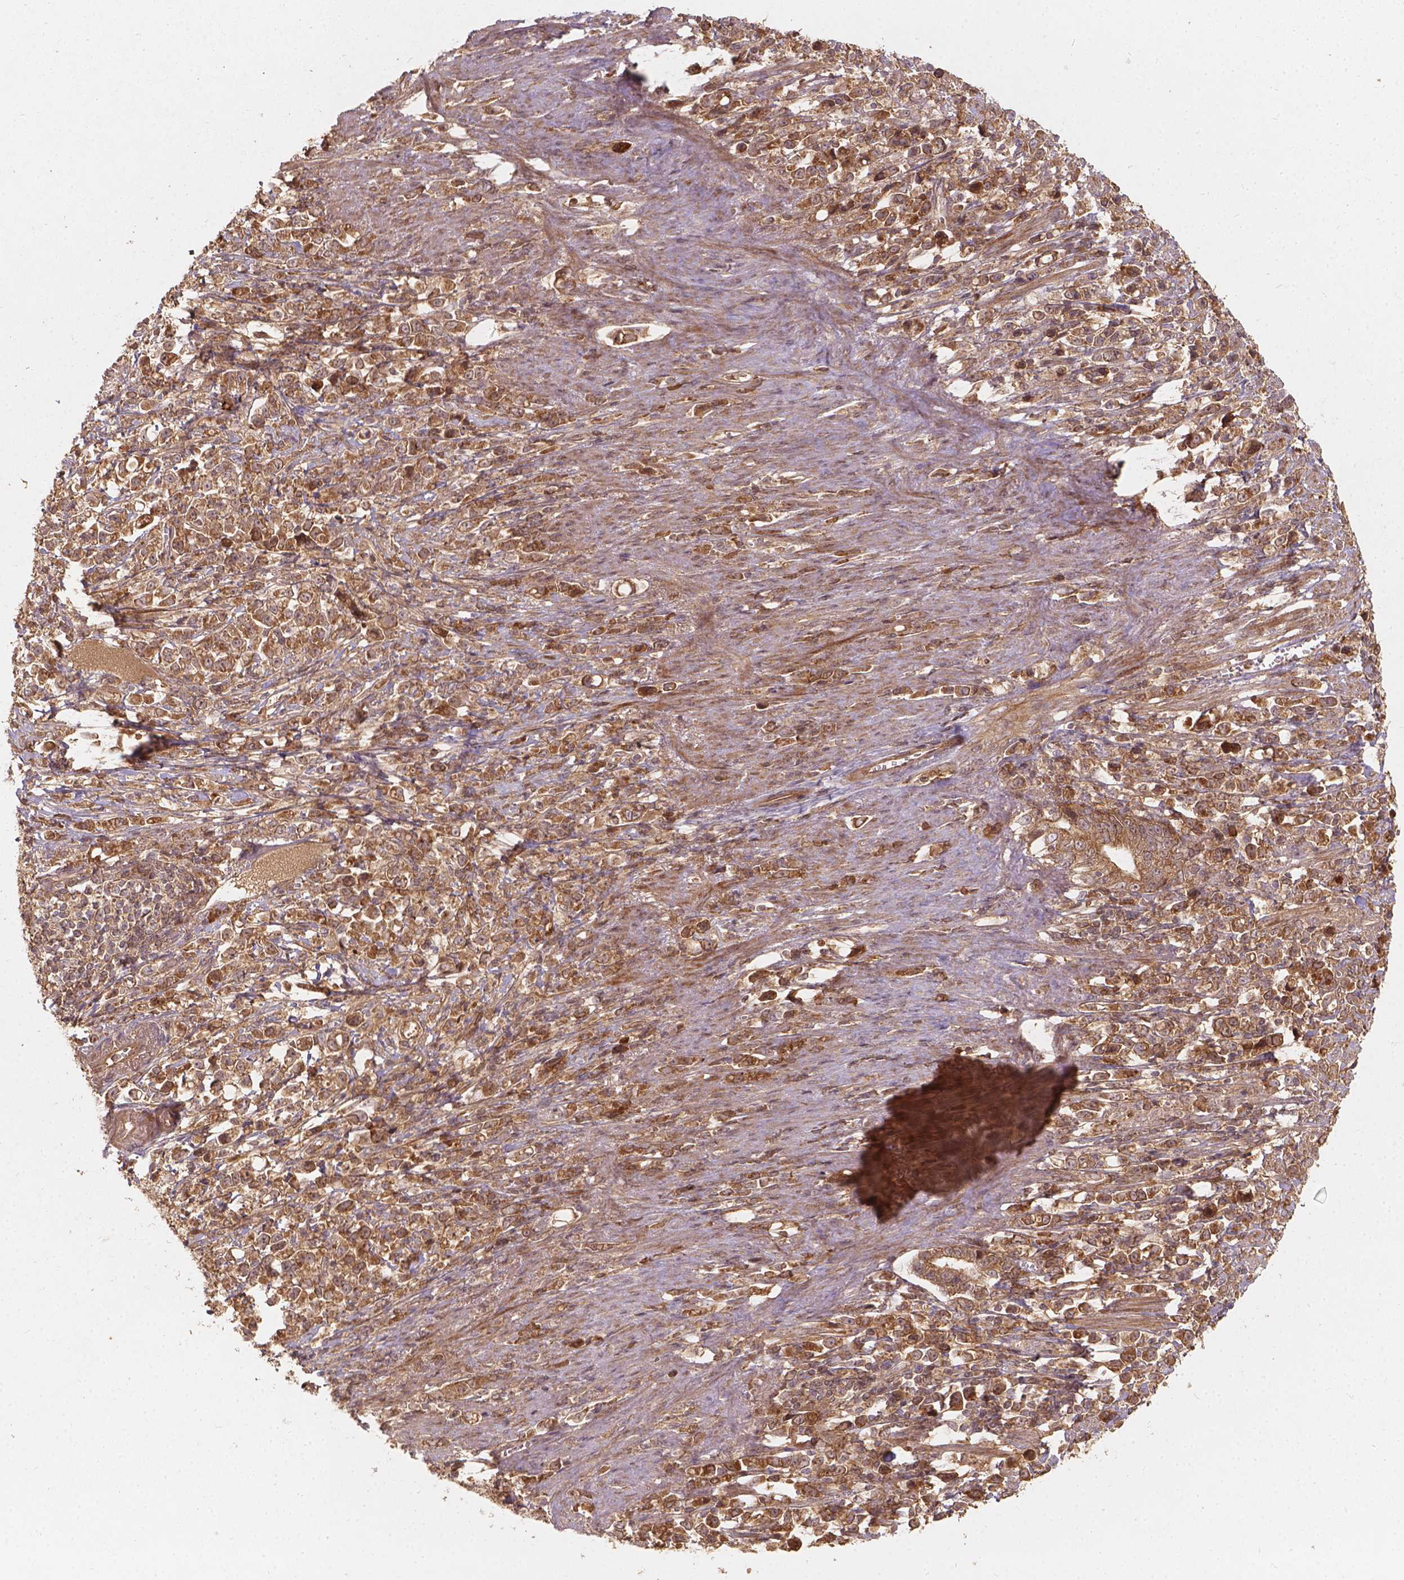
{"staining": {"intensity": "moderate", "quantity": ">75%", "location": "cytoplasmic/membranous"}, "tissue": "stomach cancer", "cell_type": "Tumor cells", "image_type": "cancer", "snomed": [{"axis": "morphology", "description": "Adenocarcinoma, NOS"}, {"axis": "topography", "description": "Stomach"}], "caption": "Protein expression analysis of human stomach cancer reveals moderate cytoplasmic/membranous positivity in about >75% of tumor cells. (DAB IHC with brightfield microscopy, high magnification).", "gene": "XPR1", "patient": {"sex": "male", "age": 63}}